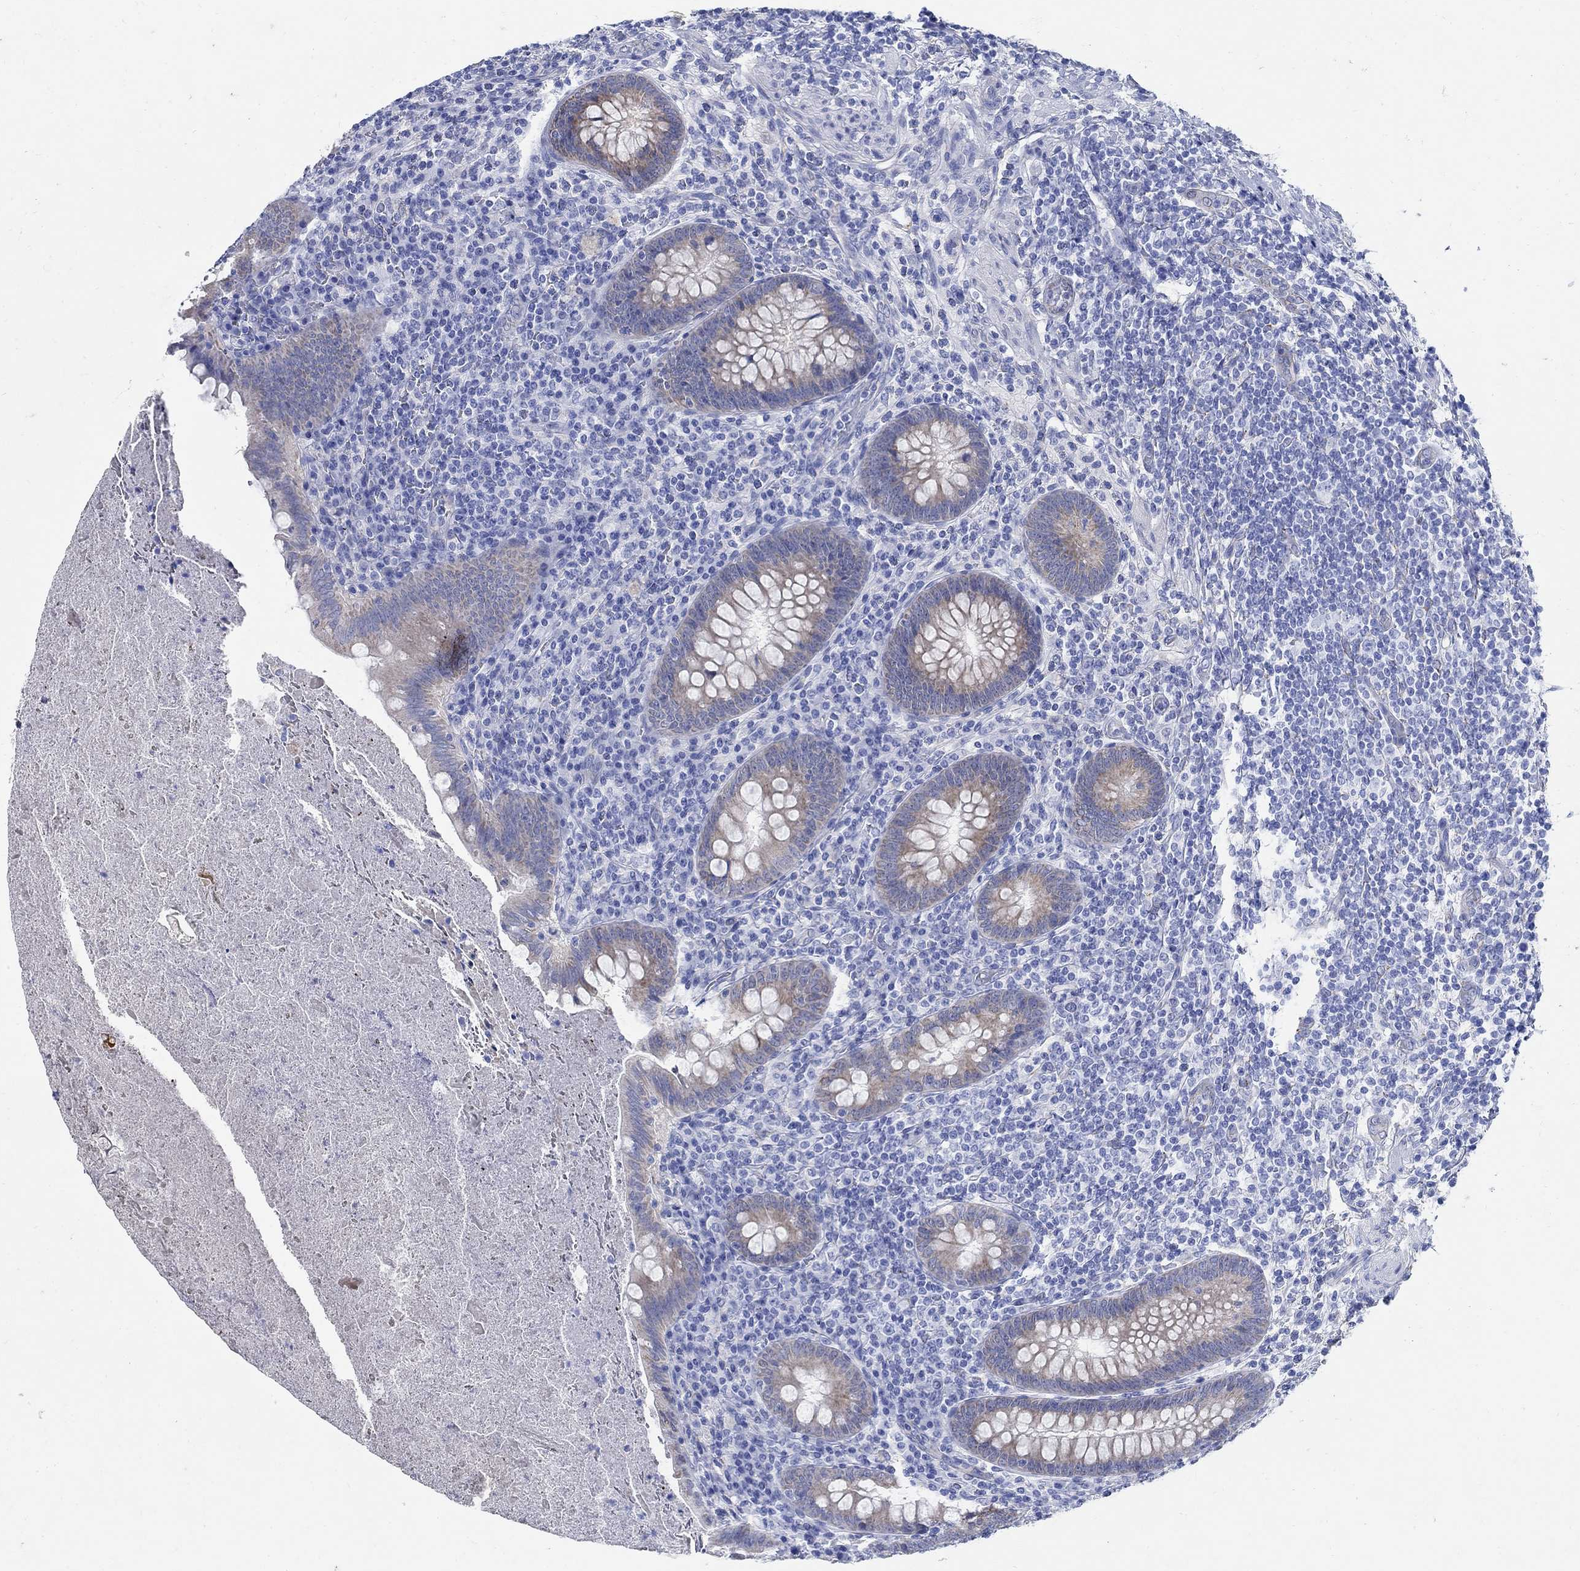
{"staining": {"intensity": "weak", "quantity": "25%-75%", "location": "cytoplasmic/membranous"}, "tissue": "appendix", "cell_type": "Glandular cells", "image_type": "normal", "snomed": [{"axis": "morphology", "description": "Normal tissue, NOS"}, {"axis": "topography", "description": "Appendix"}], "caption": "Weak cytoplasmic/membranous protein staining is appreciated in about 25%-75% of glandular cells in appendix. Using DAB (brown) and hematoxylin (blue) stains, captured at high magnification using brightfield microscopy.", "gene": "ZDHHC14", "patient": {"sex": "male", "age": 47}}